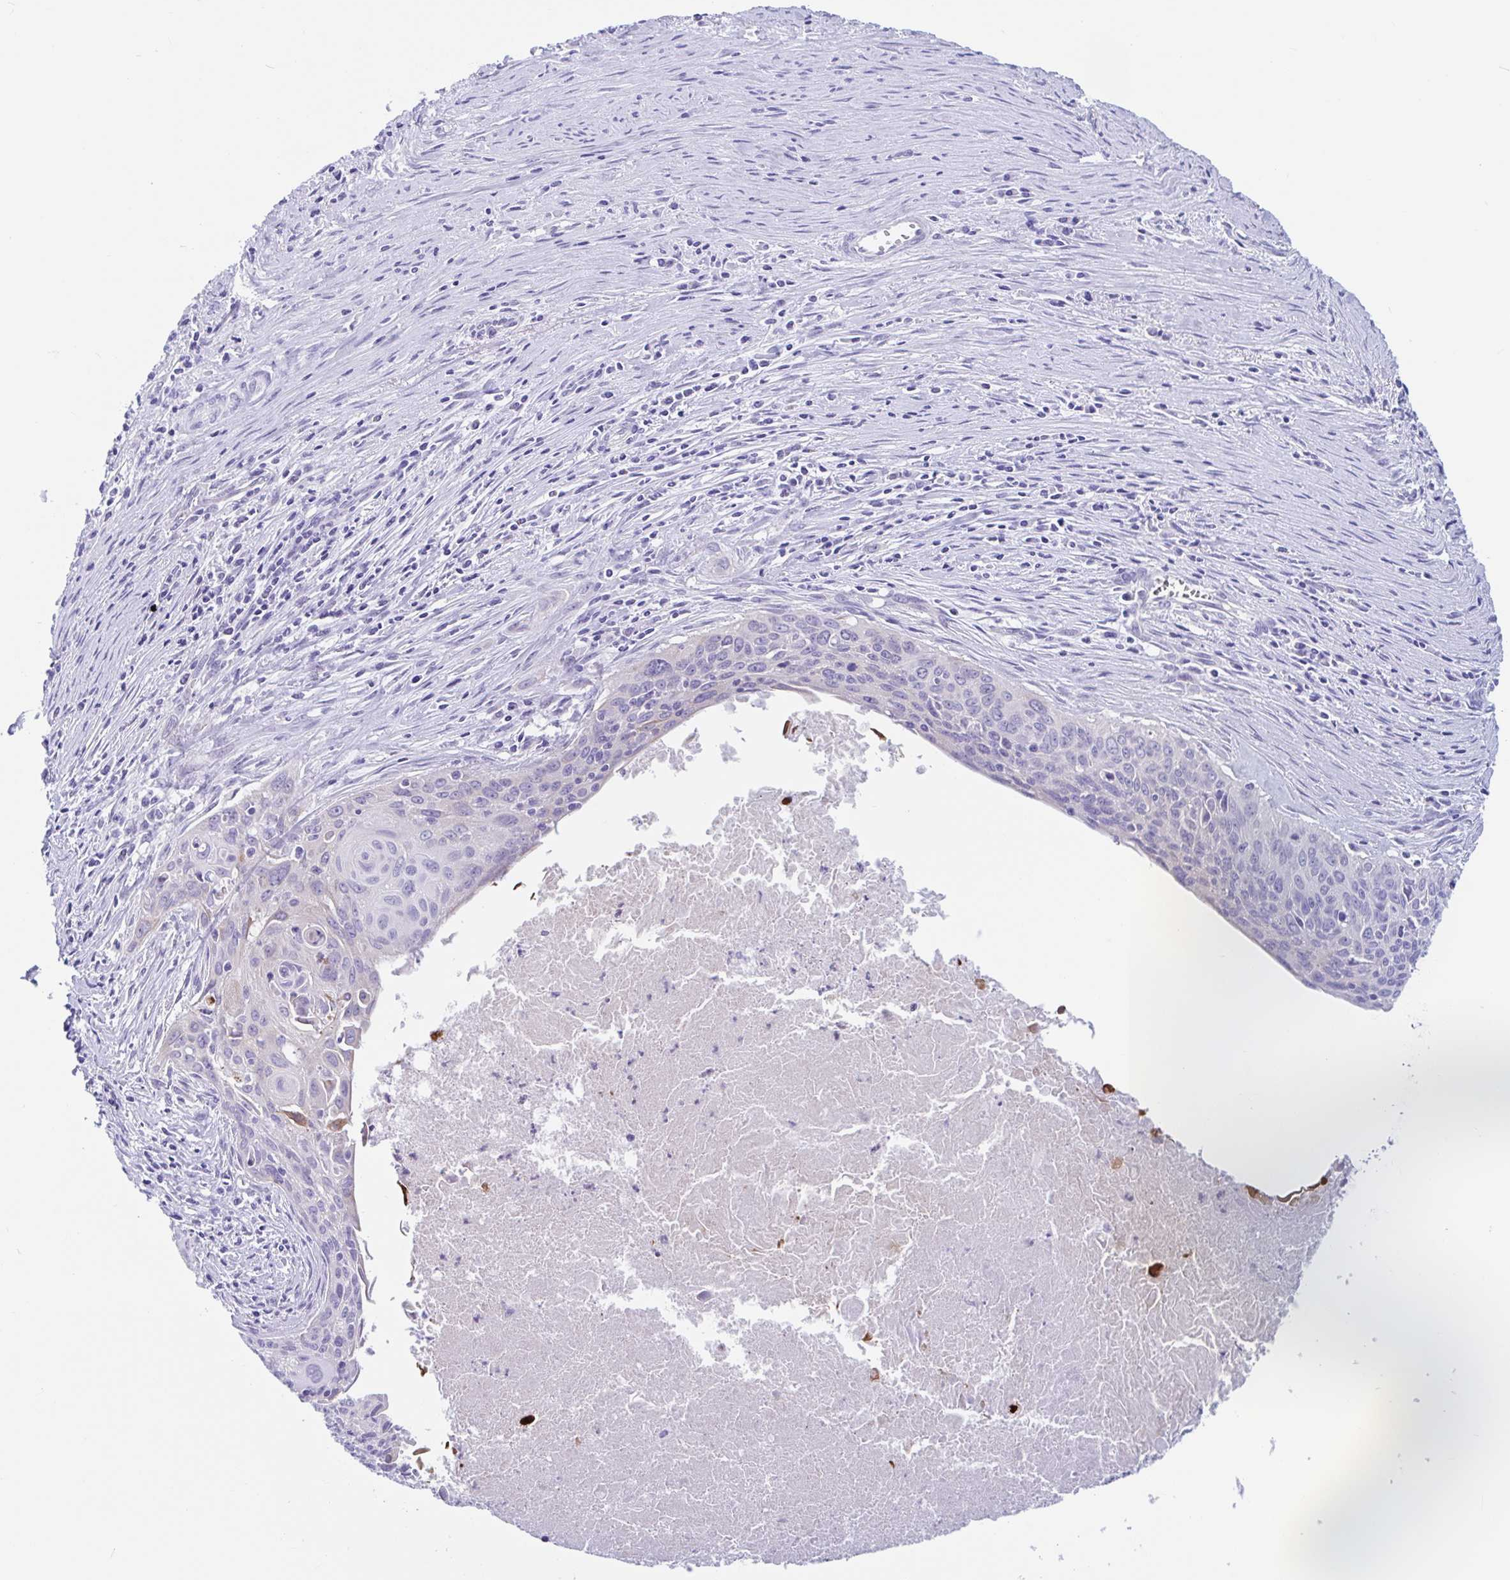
{"staining": {"intensity": "negative", "quantity": "none", "location": "none"}, "tissue": "cervical cancer", "cell_type": "Tumor cells", "image_type": "cancer", "snomed": [{"axis": "morphology", "description": "Squamous cell carcinoma, NOS"}, {"axis": "topography", "description": "Cervix"}], "caption": "Immunohistochemical staining of cervical cancer exhibits no significant expression in tumor cells.", "gene": "OR6N2", "patient": {"sex": "female", "age": 55}}